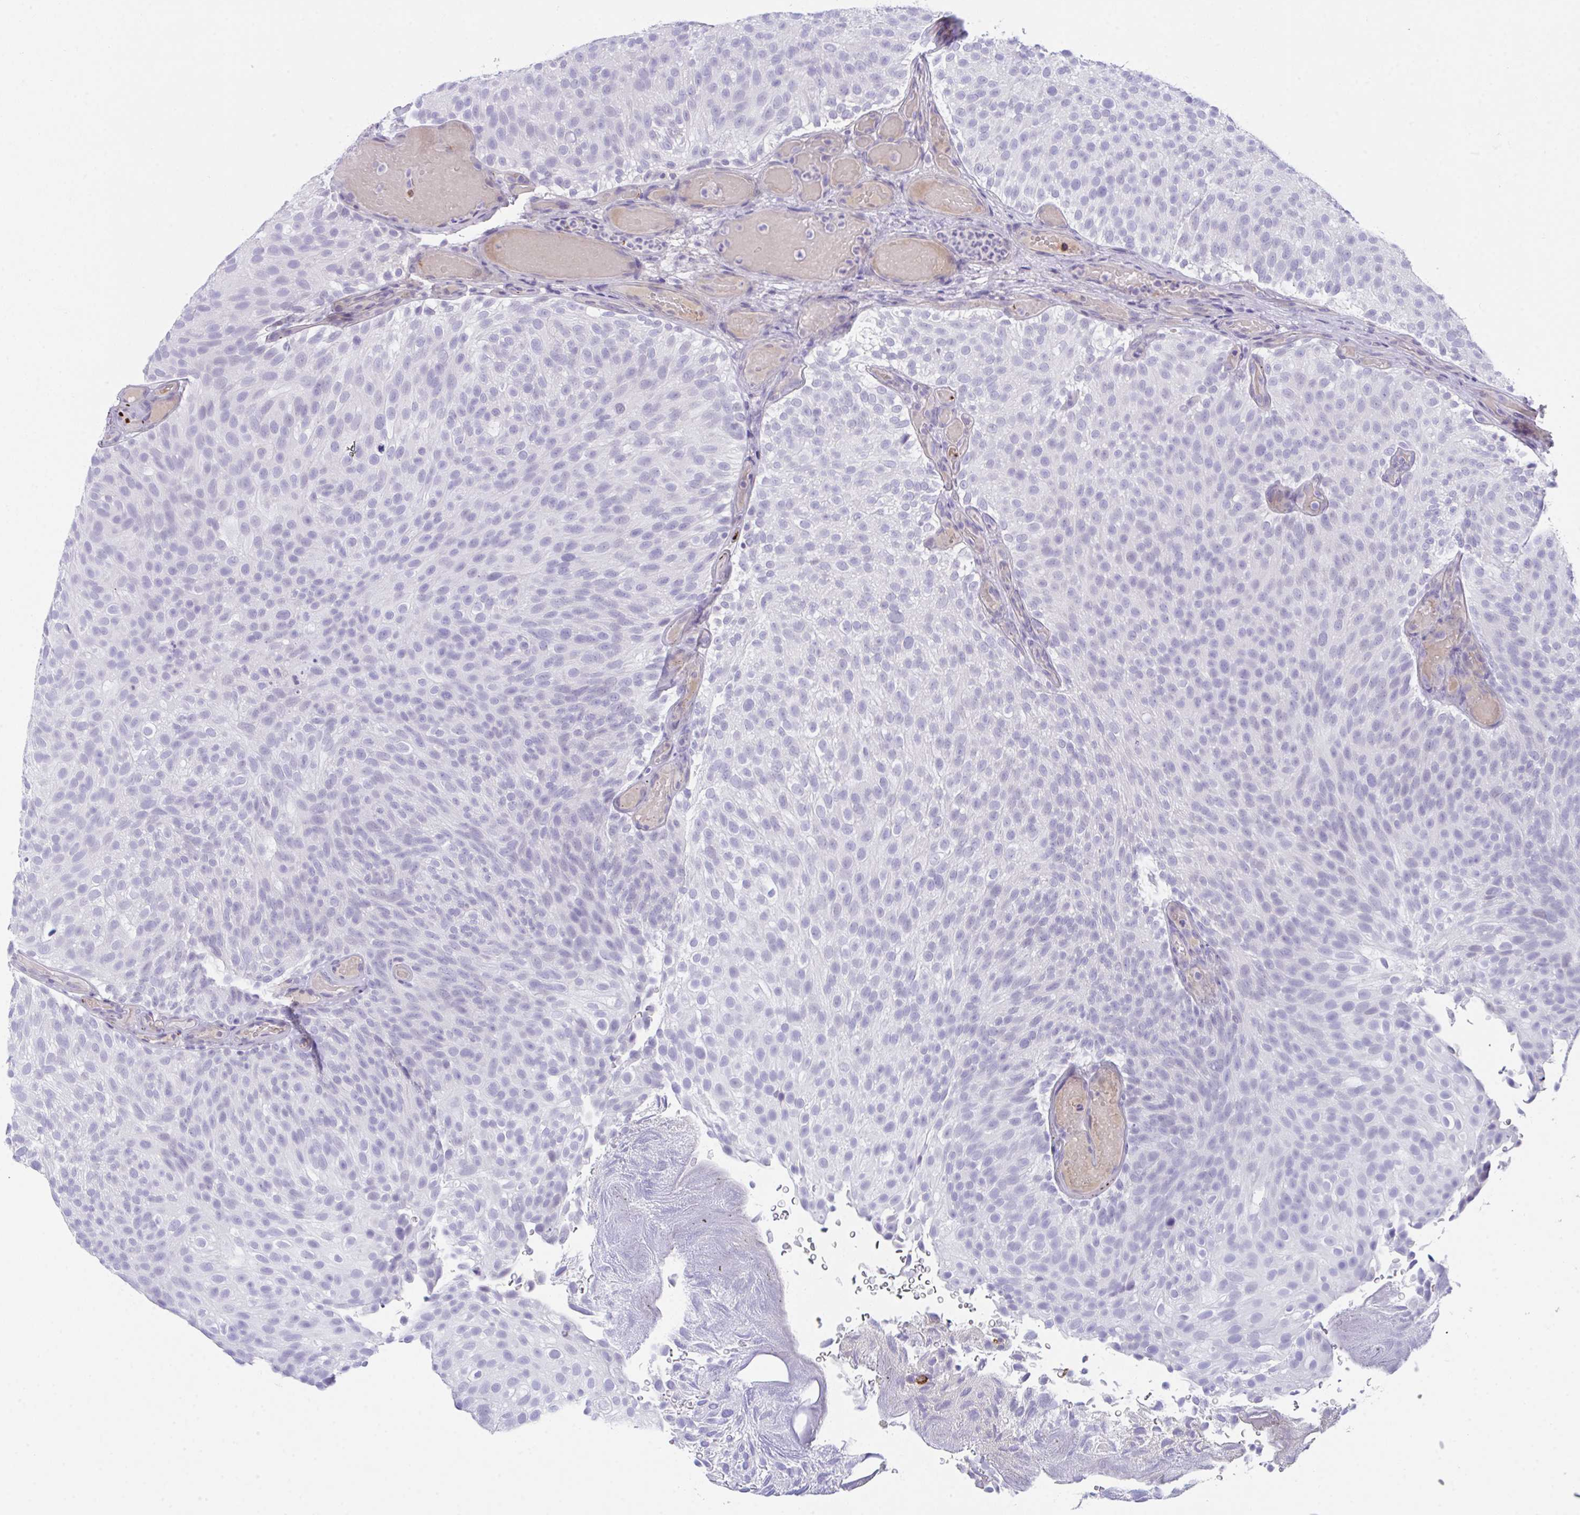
{"staining": {"intensity": "negative", "quantity": "none", "location": "none"}, "tissue": "urothelial cancer", "cell_type": "Tumor cells", "image_type": "cancer", "snomed": [{"axis": "morphology", "description": "Urothelial carcinoma, Low grade"}, {"axis": "topography", "description": "Urinary bladder"}], "caption": "Immunohistochemistry (IHC) image of neoplastic tissue: human low-grade urothelial carcinoma stained with DAB reveals no significant protein staining in tumor cells.", "gene": "KMT2E", "patient": {"sex": "male", "age": 78}}